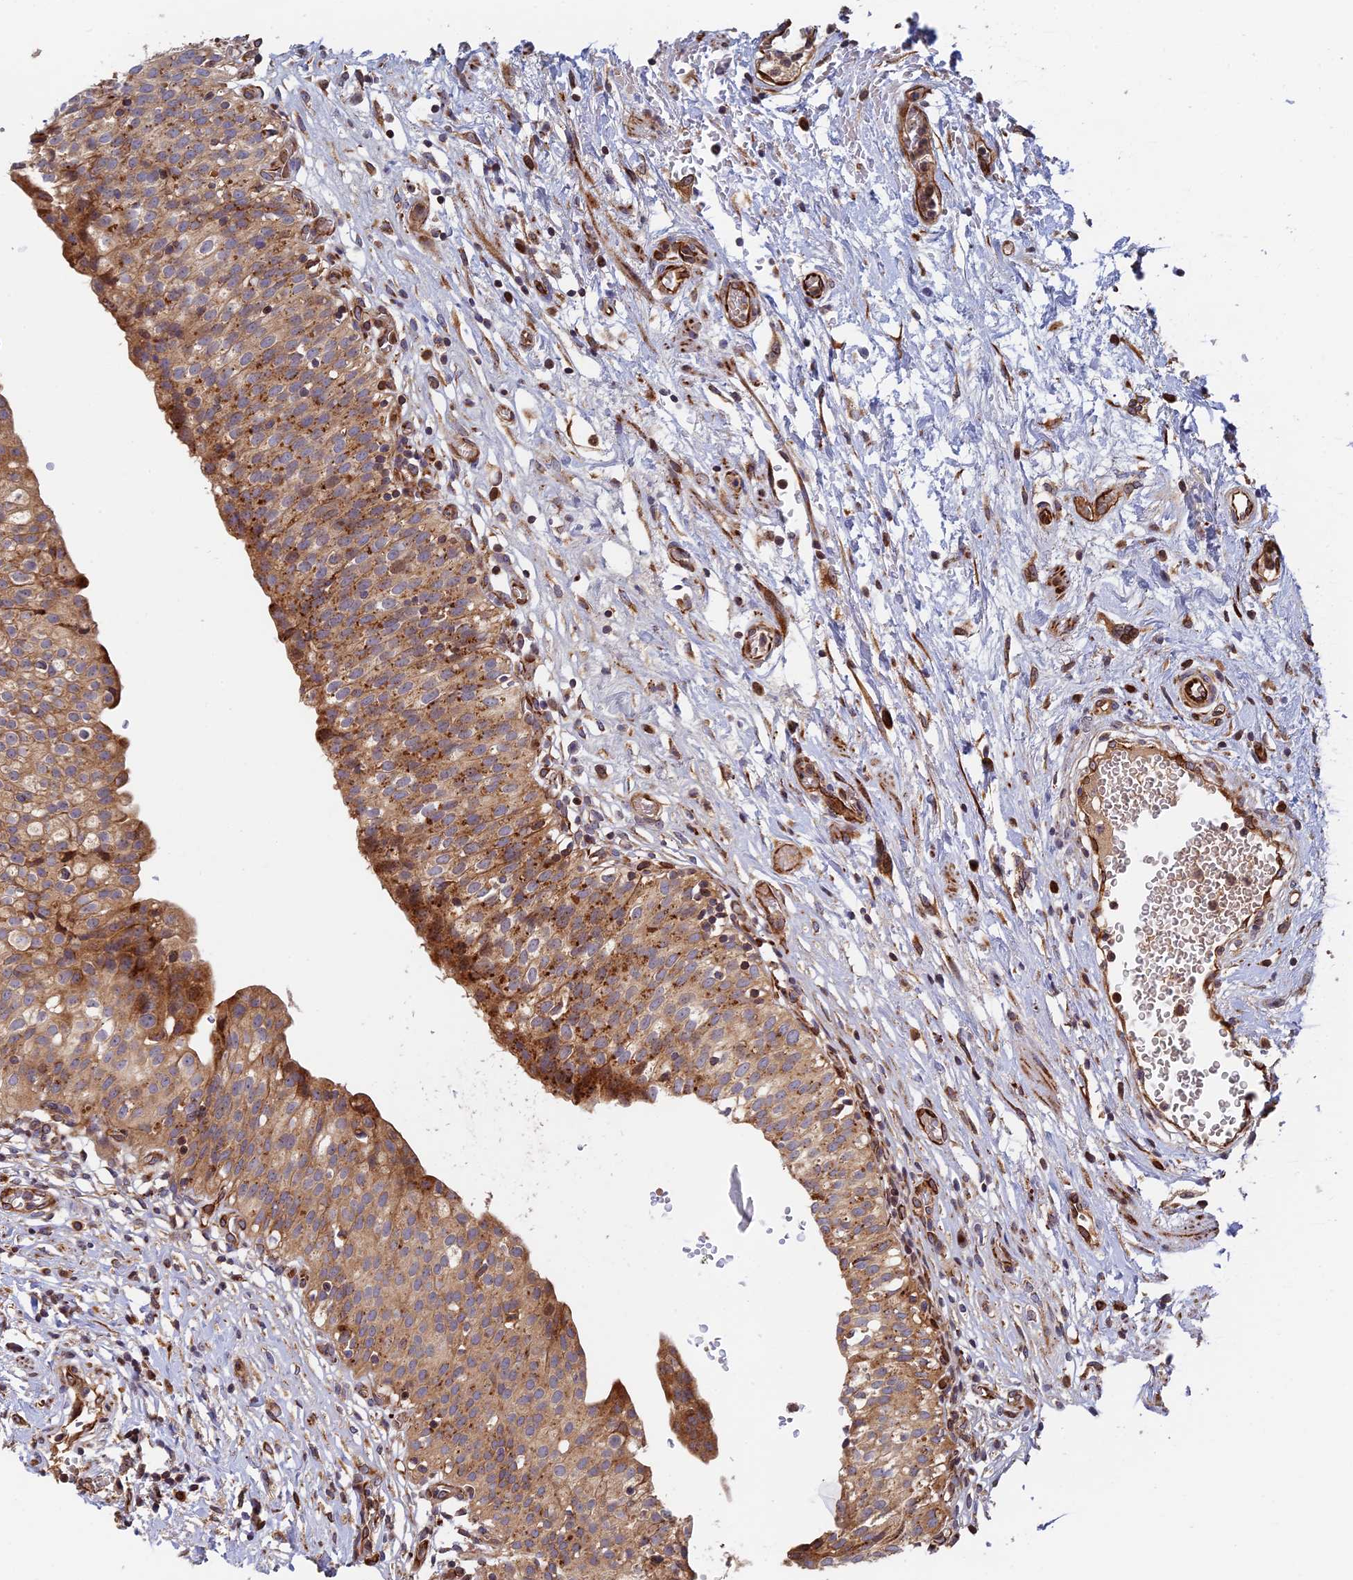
{"staining": {"intensity": "strong", "quantity": ">75%", "location": "cytoplasmic/membranous"}, "tissue": "urinary bladder", "cell_type": "Urothelial cells", "image_type": "normal", "snomed": [{"axis": "morphology", "description": "Normal tissue, NOS"}, {"axis": "topography", "description": "Urinary bladder"}], "caption": "High-magnification brightfield microscopy of benign urinary bladder stained with DAB (brown) and counterstained with hematoxylin (blue). urothelial cells exhibit strong cytoplasmic/membranous staining is present in approximately>75% of cells. The staining was performed using DAB, with brown indicating positive protein expression. Nuclei are stained blue with hematoxylin.", "gene": "PPP2R3C", "patient": {"sex": "male", "age": 55}}